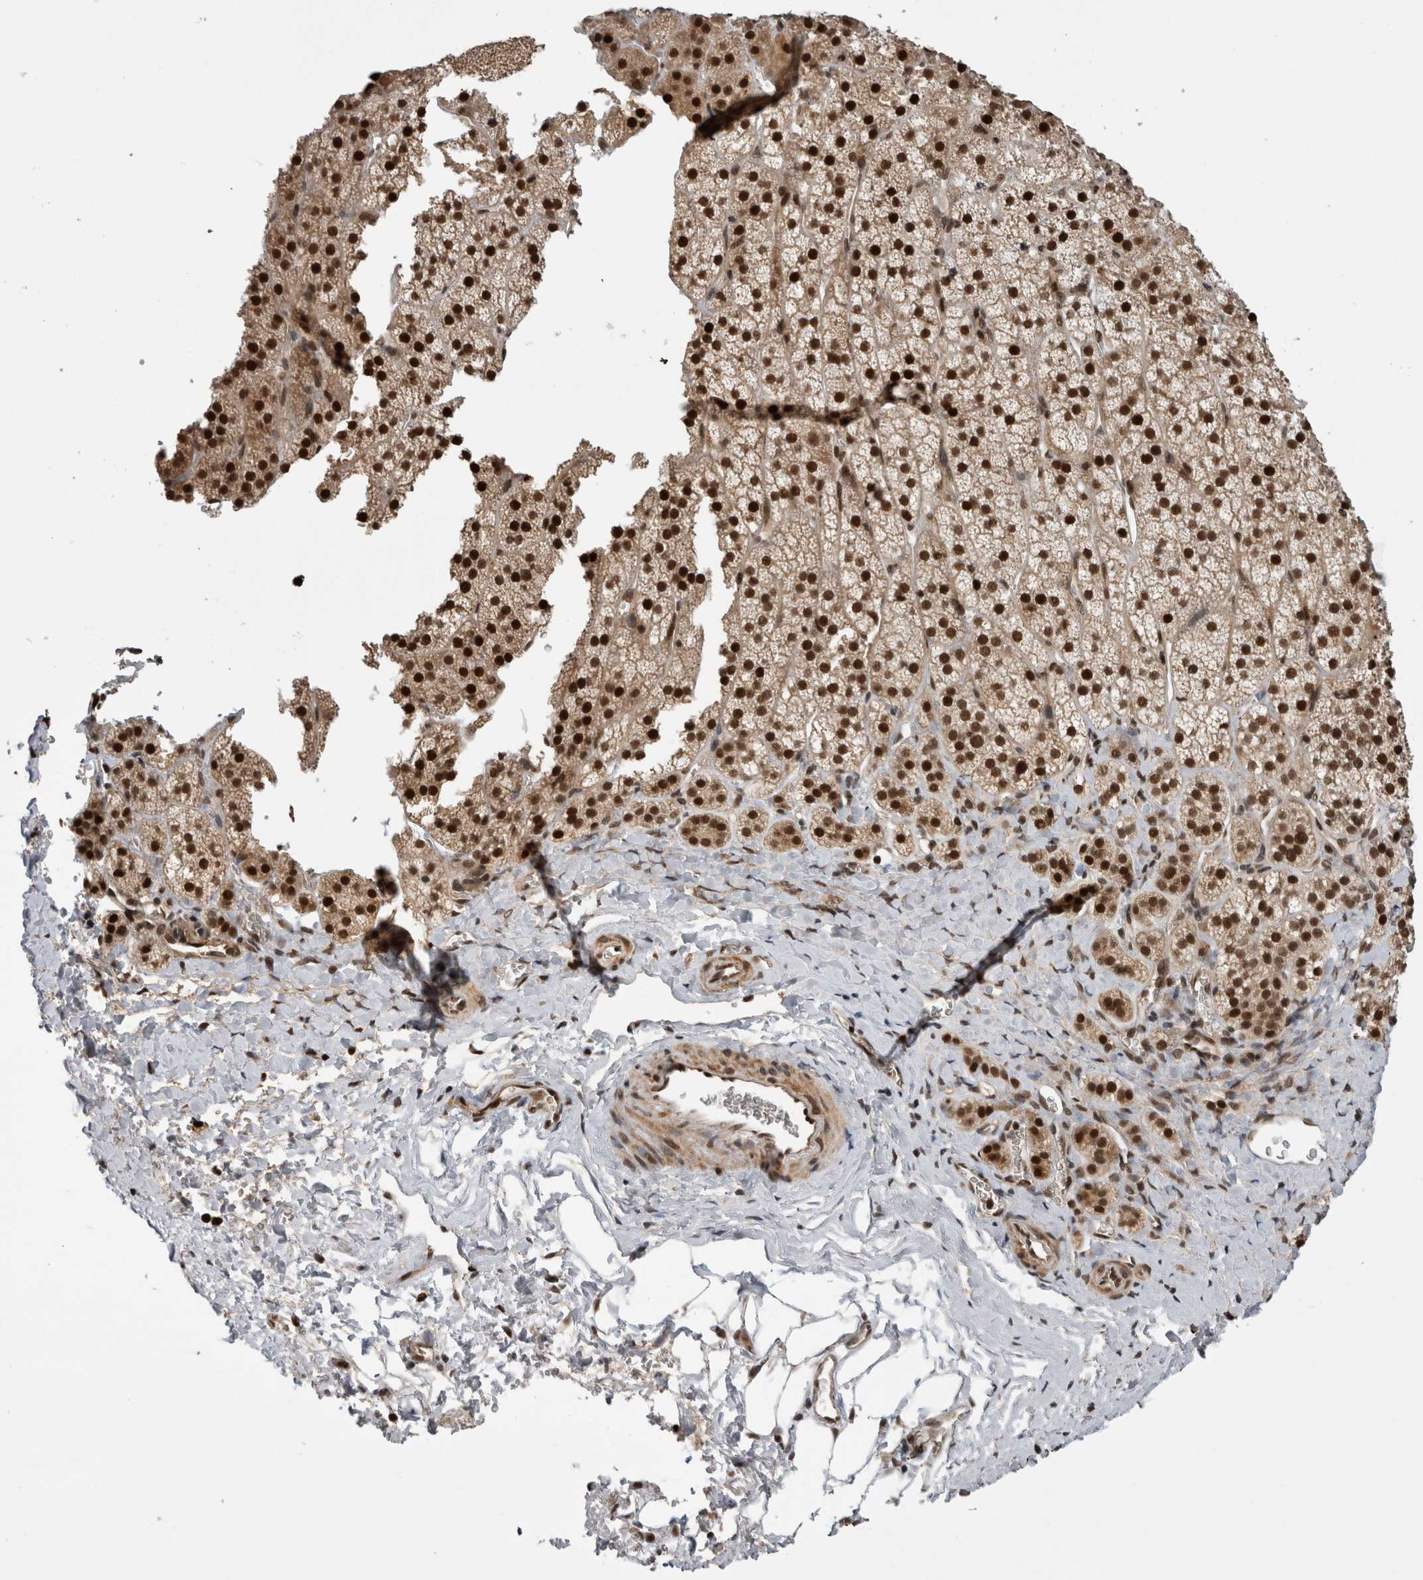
{"staining": {"intensity": "strong", "quantity": ">75%", "location": "nuclear"}, "tissue": "adrenal gland", "cell_type": "Glandular cells", "image_type": "normal", "snomed": [{"axis": "morphology", "description": "Normal tissue, NOS"}, {"axis": "topography", "description": "Adrenal gland"}], "caption": "Benign adrenal gland reveals strong nuclear positivity in approximately >75% of glandular cells, visualized by immunohistochemistry. (DAB = brown stain, brightfield microscopy at high magnification).", "gene": "CPSF2", "patient": {"sex": "female", "age": 44}}